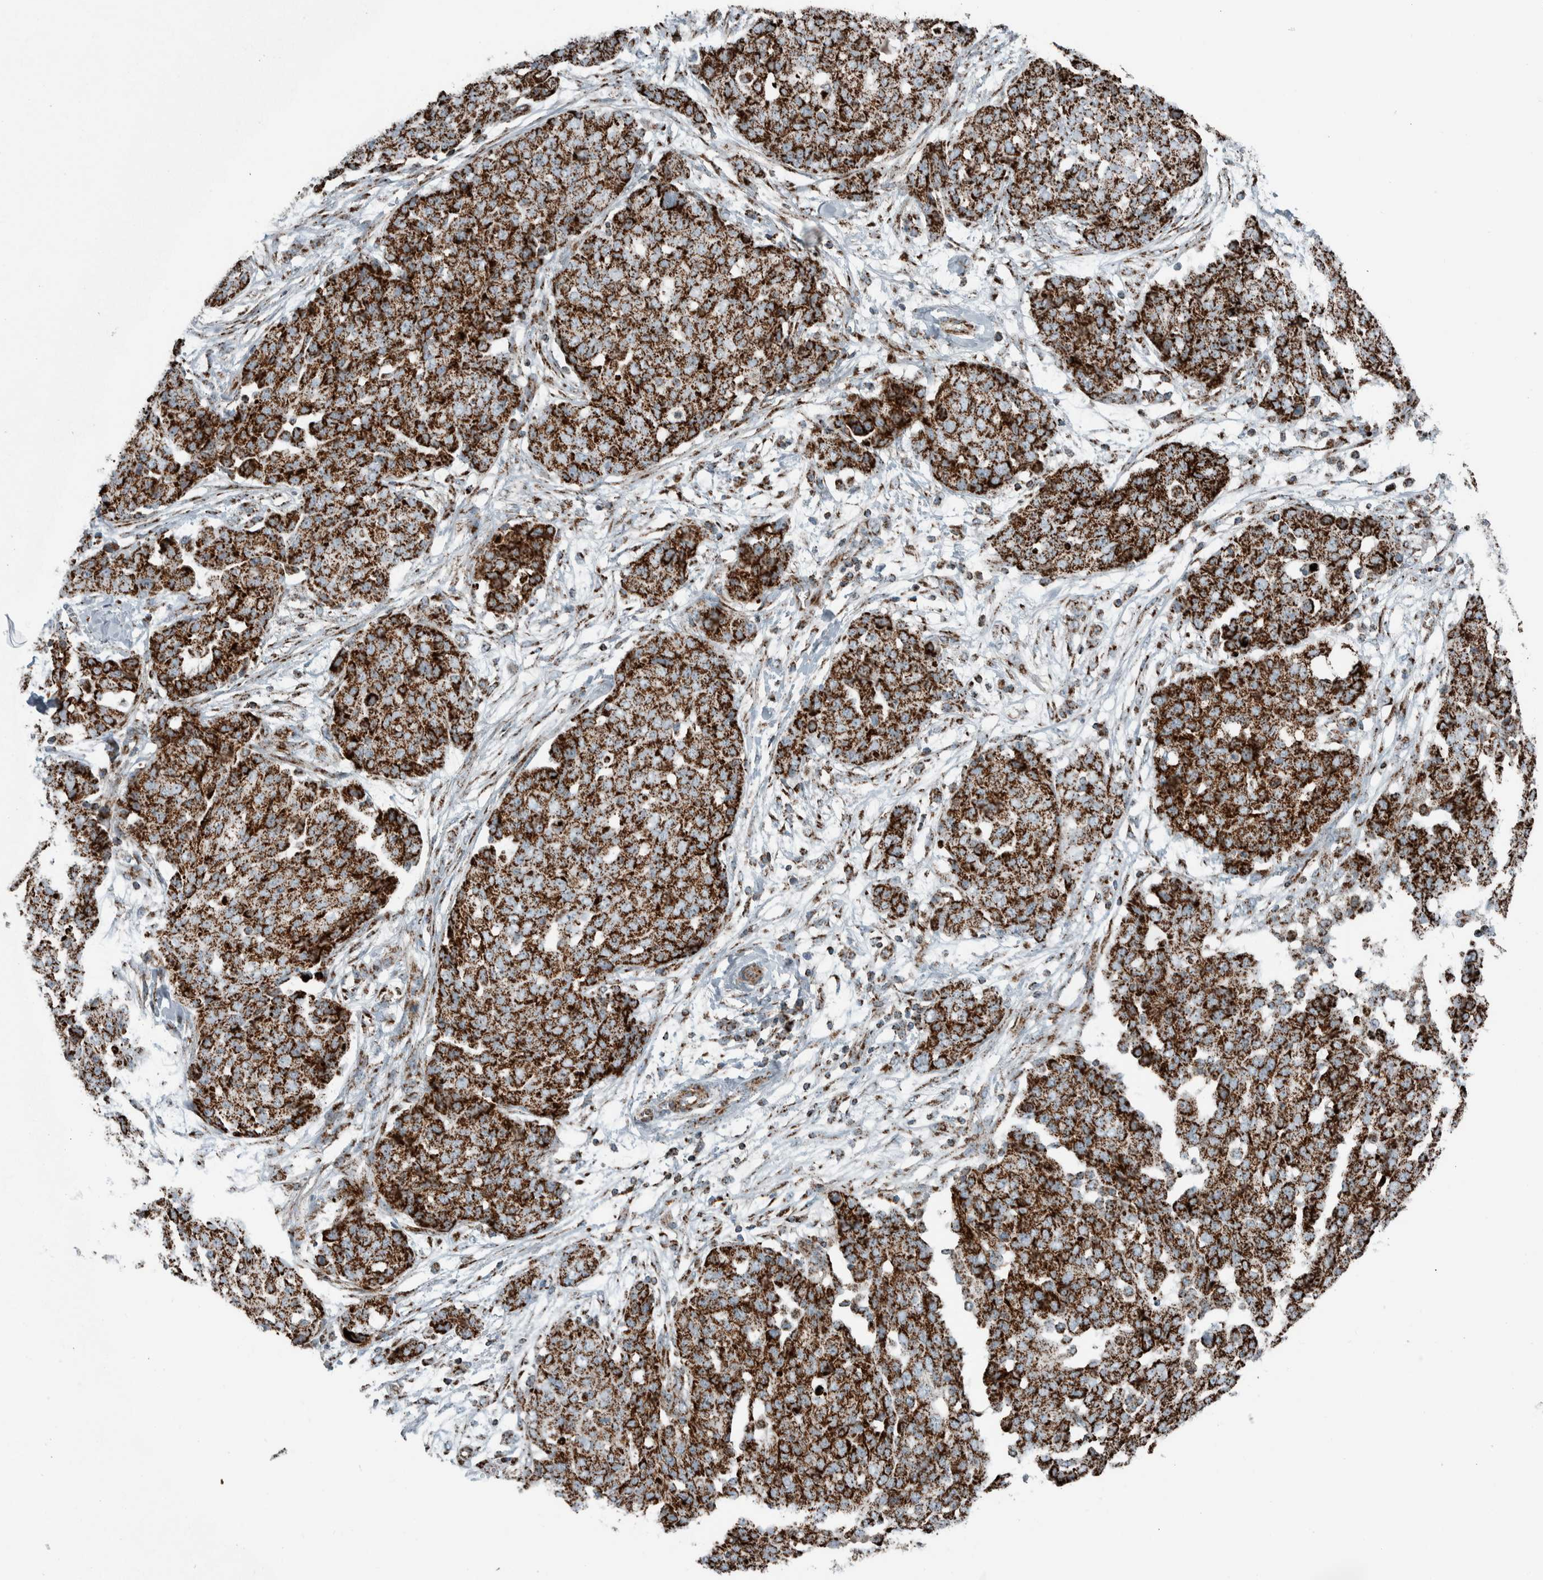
{"staining": {"intensity": "strong", "quantity": ">75%", "location": "cytoplasmic/membranous"}, "tissue": "ovarian cancer", "cell_type": "Tumor cells", "image_type": "cancer", "snomed": [{"axis": "morphology", "description": "Cystadenocarcinoma, serous, NOS"}, {"axis": "topography", "description": "Soft tissue"}, {"axis": "topography", "description": "Ovary"}], "caption": "An image showing strong cytoplasmic/membranous staining in approximately >75% of tumor cells in ovarian cancer, as visualized by brown immunohistochemical staining.", "gene": "CNTROB", "patient": {"sex": "female", "age": 57}}